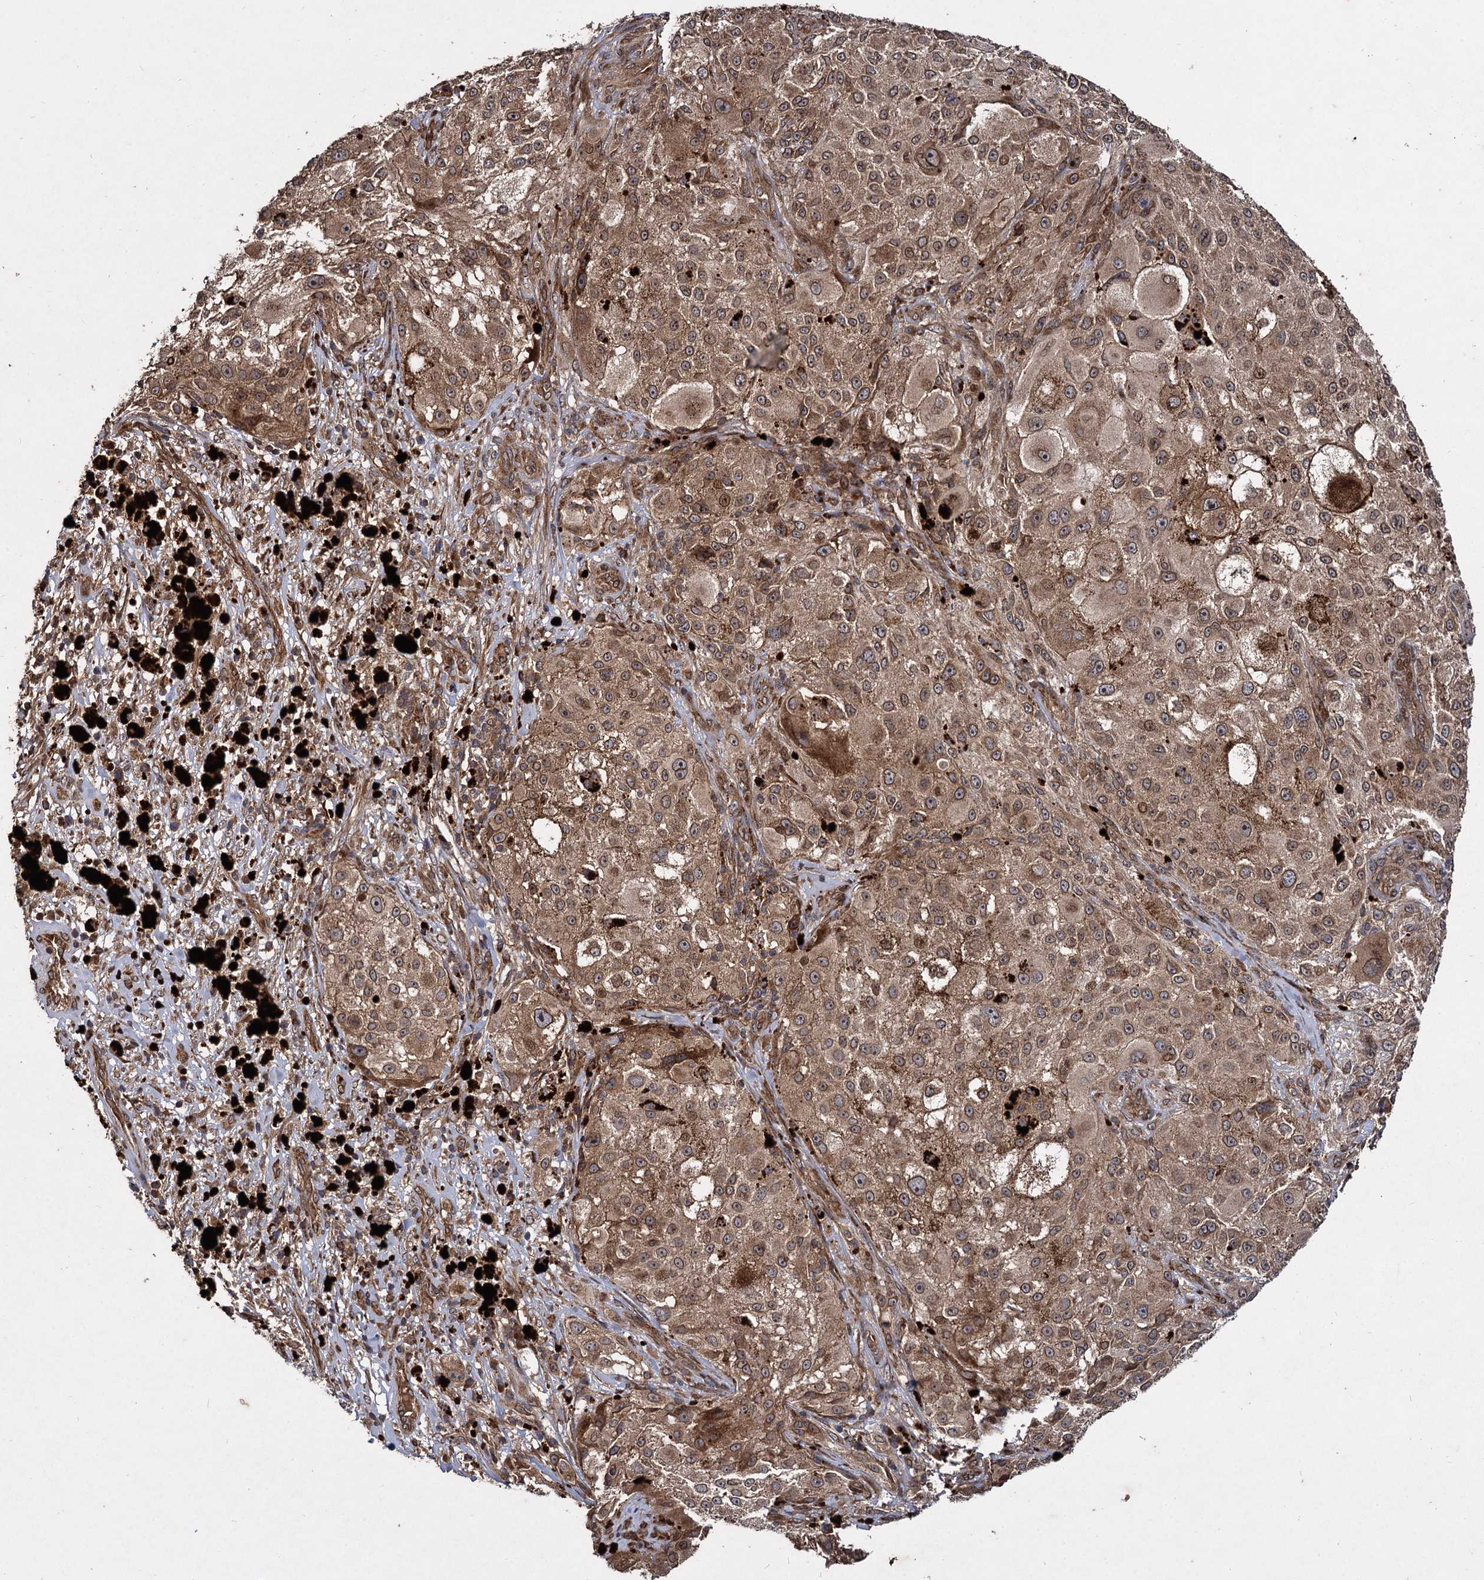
{"staining": {"intensity": "moderate", "quantity": ">75%", "location": "cytoplasmic/membranous"}, "tissue": "melanoma", "cell_type": "Tumor cells", "image_type": "cancer", "snomed": [{"axis": "morphology", "description": "Necrosis, NOS"}, {"axis": "morphology", "description": "Malignant melanoma, NOS"}, {"axis": "topography", "description": "Skin"}], "caption": "Melanoma stained for a protein (brown) exhibits moderate cytoplasmic/membranous positive positivity in approximately >75% of tumor cells.", "gene": "DCP1B", "patient": {"sex": "female", "age": 87}}